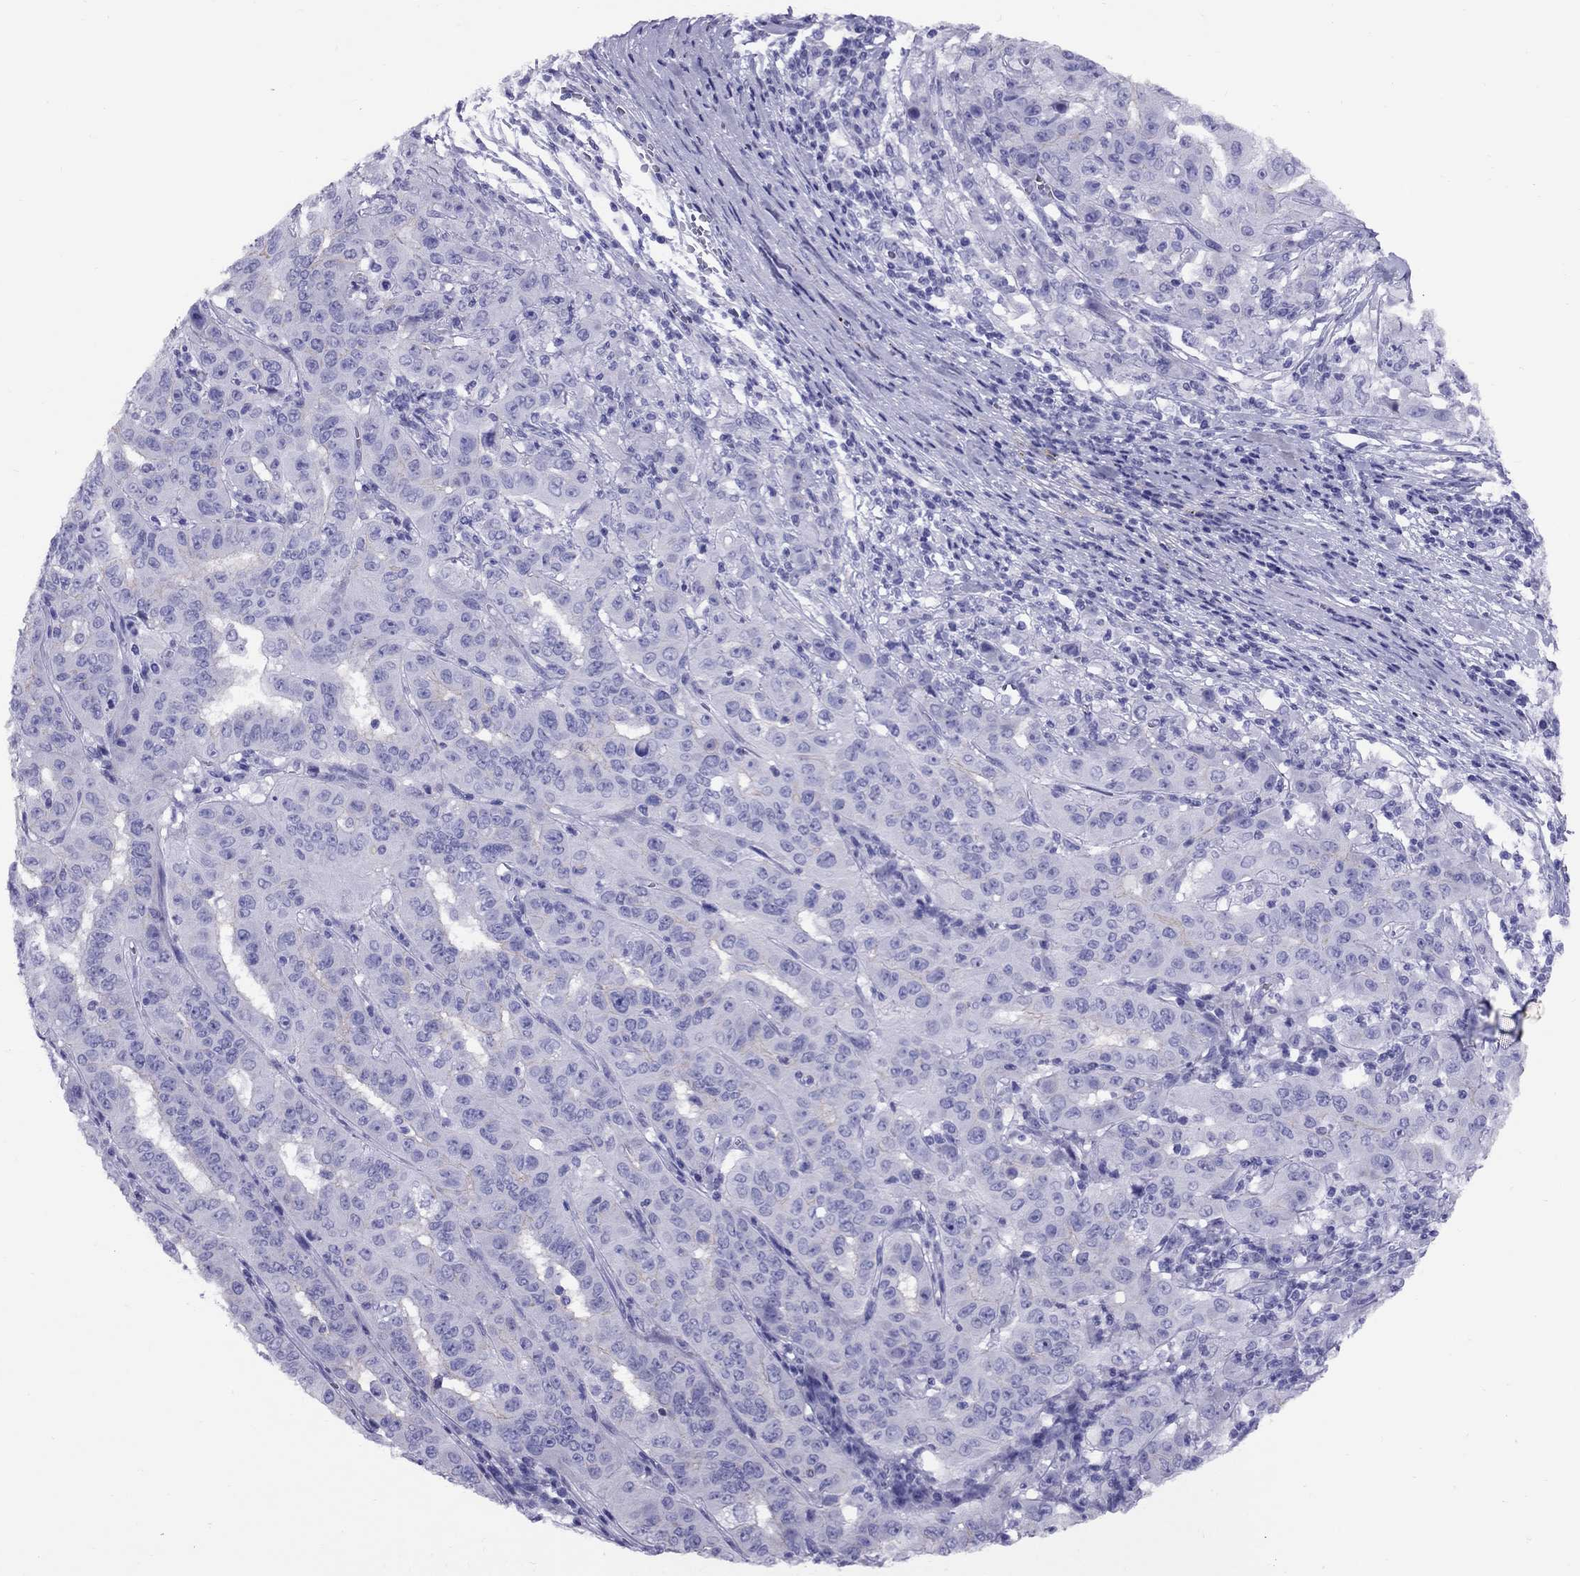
{"staining": {"intensity": "negative", "quantity": "none", "location": "none"}, "tissue": "pancreatic cancer", "cell_type": "Tumor cells", "image_type": "cancer", "snomed": [{"axis": "morphology", "description": "Adenocarcinoma, NOS"}, {"axis": "topography", "description": "Pancreas"}], "caption": "An immunohistochemistry (IHC) photomicrograph of pancreatic adenocarcinoma is shown. There is no staining in tumor cells of pancreatic adenocarcinoma. The staining was performed using DAB (3,3'-diaminobenzidine) to visualize the protein expression in brown, while the nuclei were stained in blue with hematoxylin (Magnification: 20x).", "gene": "AVPR1B", "patient": {"sex": "male", "age": 63}}